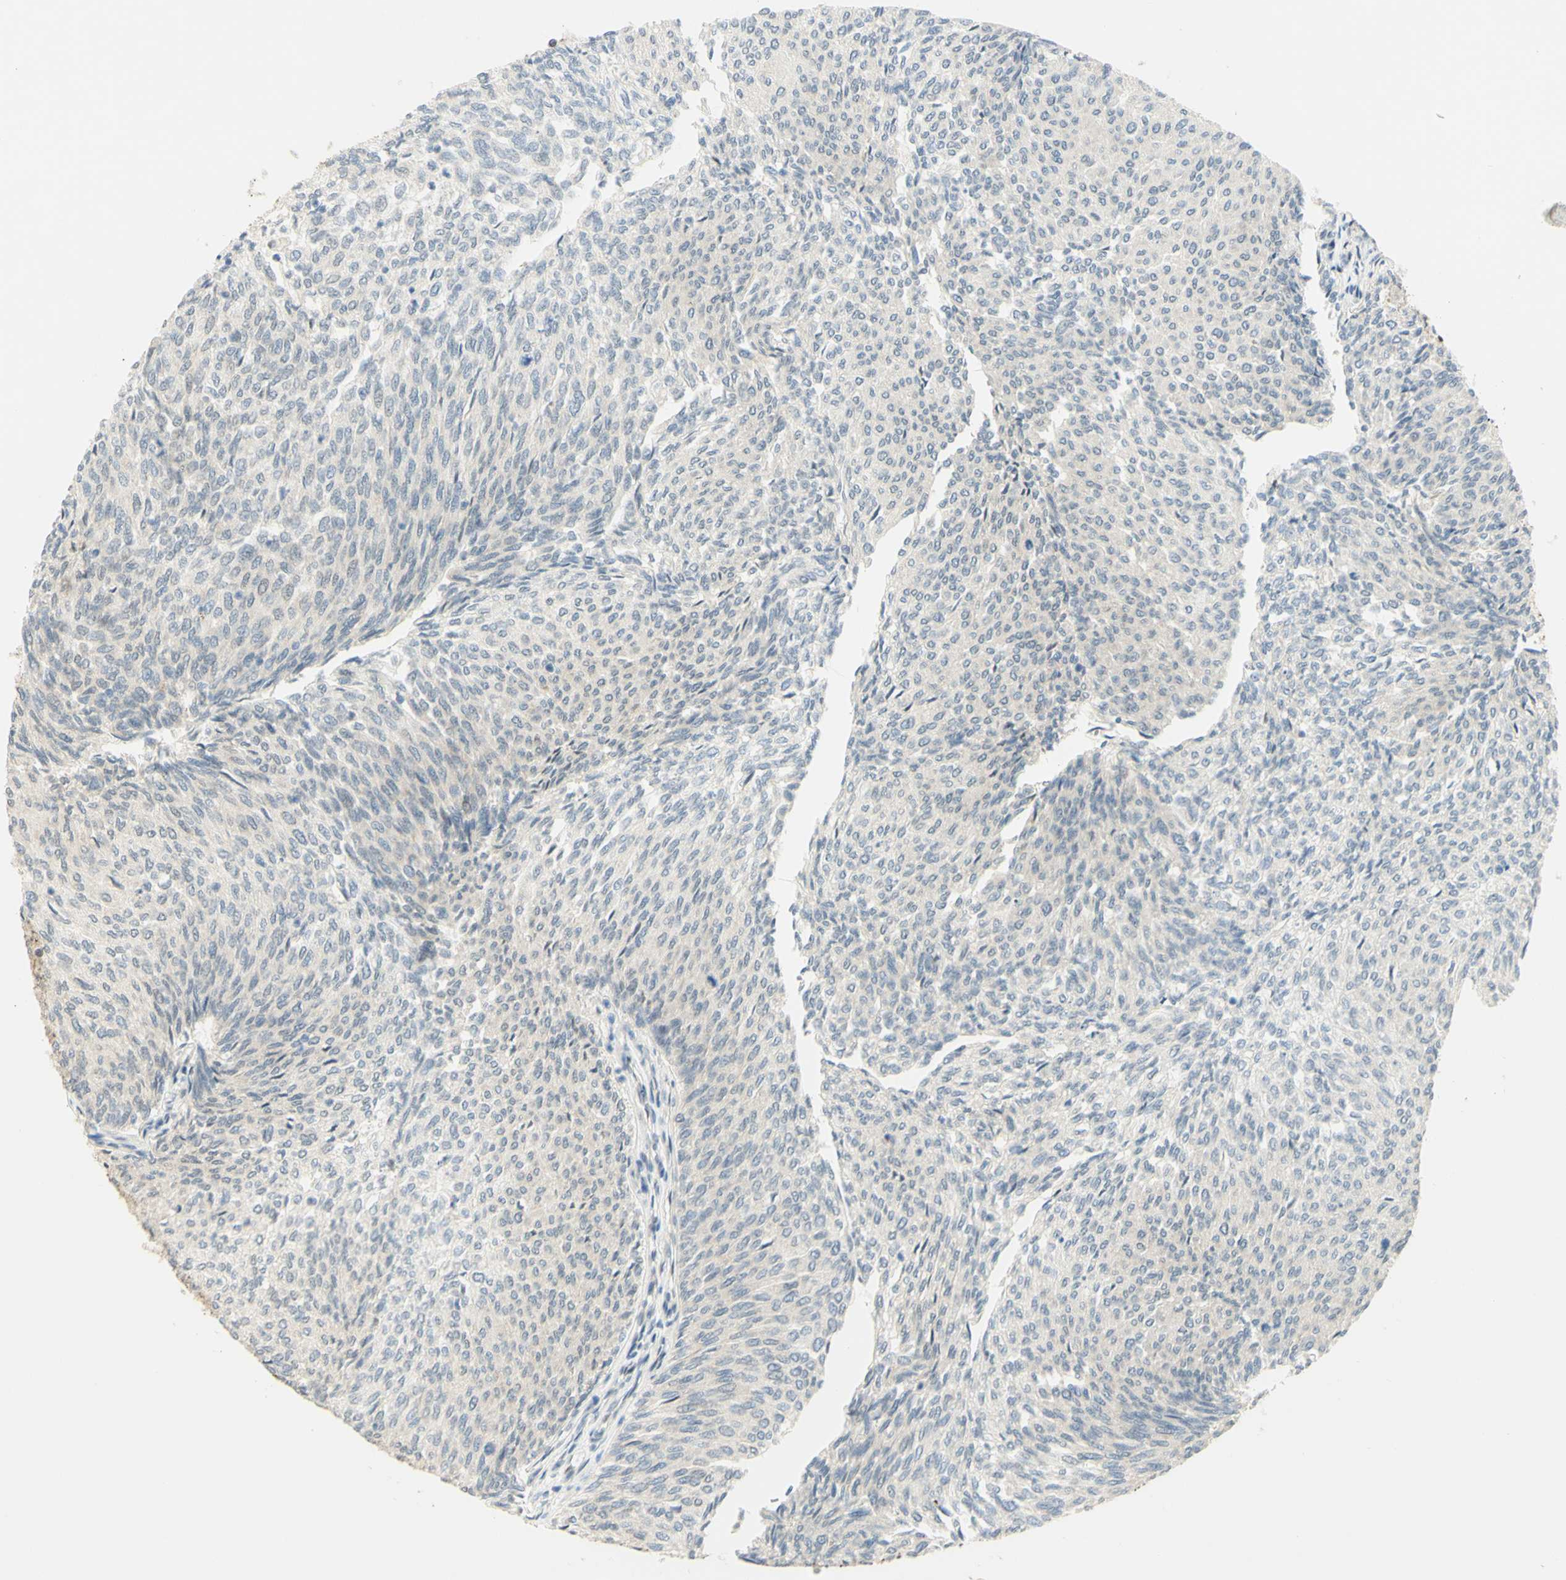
{"staining": {"intensity": "negative", "quantity": "none", "location": "none"}, "tissue": "urothelial cancer", "cell_type": "Tumor cells", "image_type": "cancer", "snomed": [{"axis": "morphology", "description": "Urothelial carcinoma, Low grade"}, {"axis": "topography", "description": "Urinary bladder"}], "caption": "Photomicrograph shows no protein expression in tumor cells of urothelial cancer tissue.", "gene": "DDX1", "patient": {"sex": "female", "age": 79}}